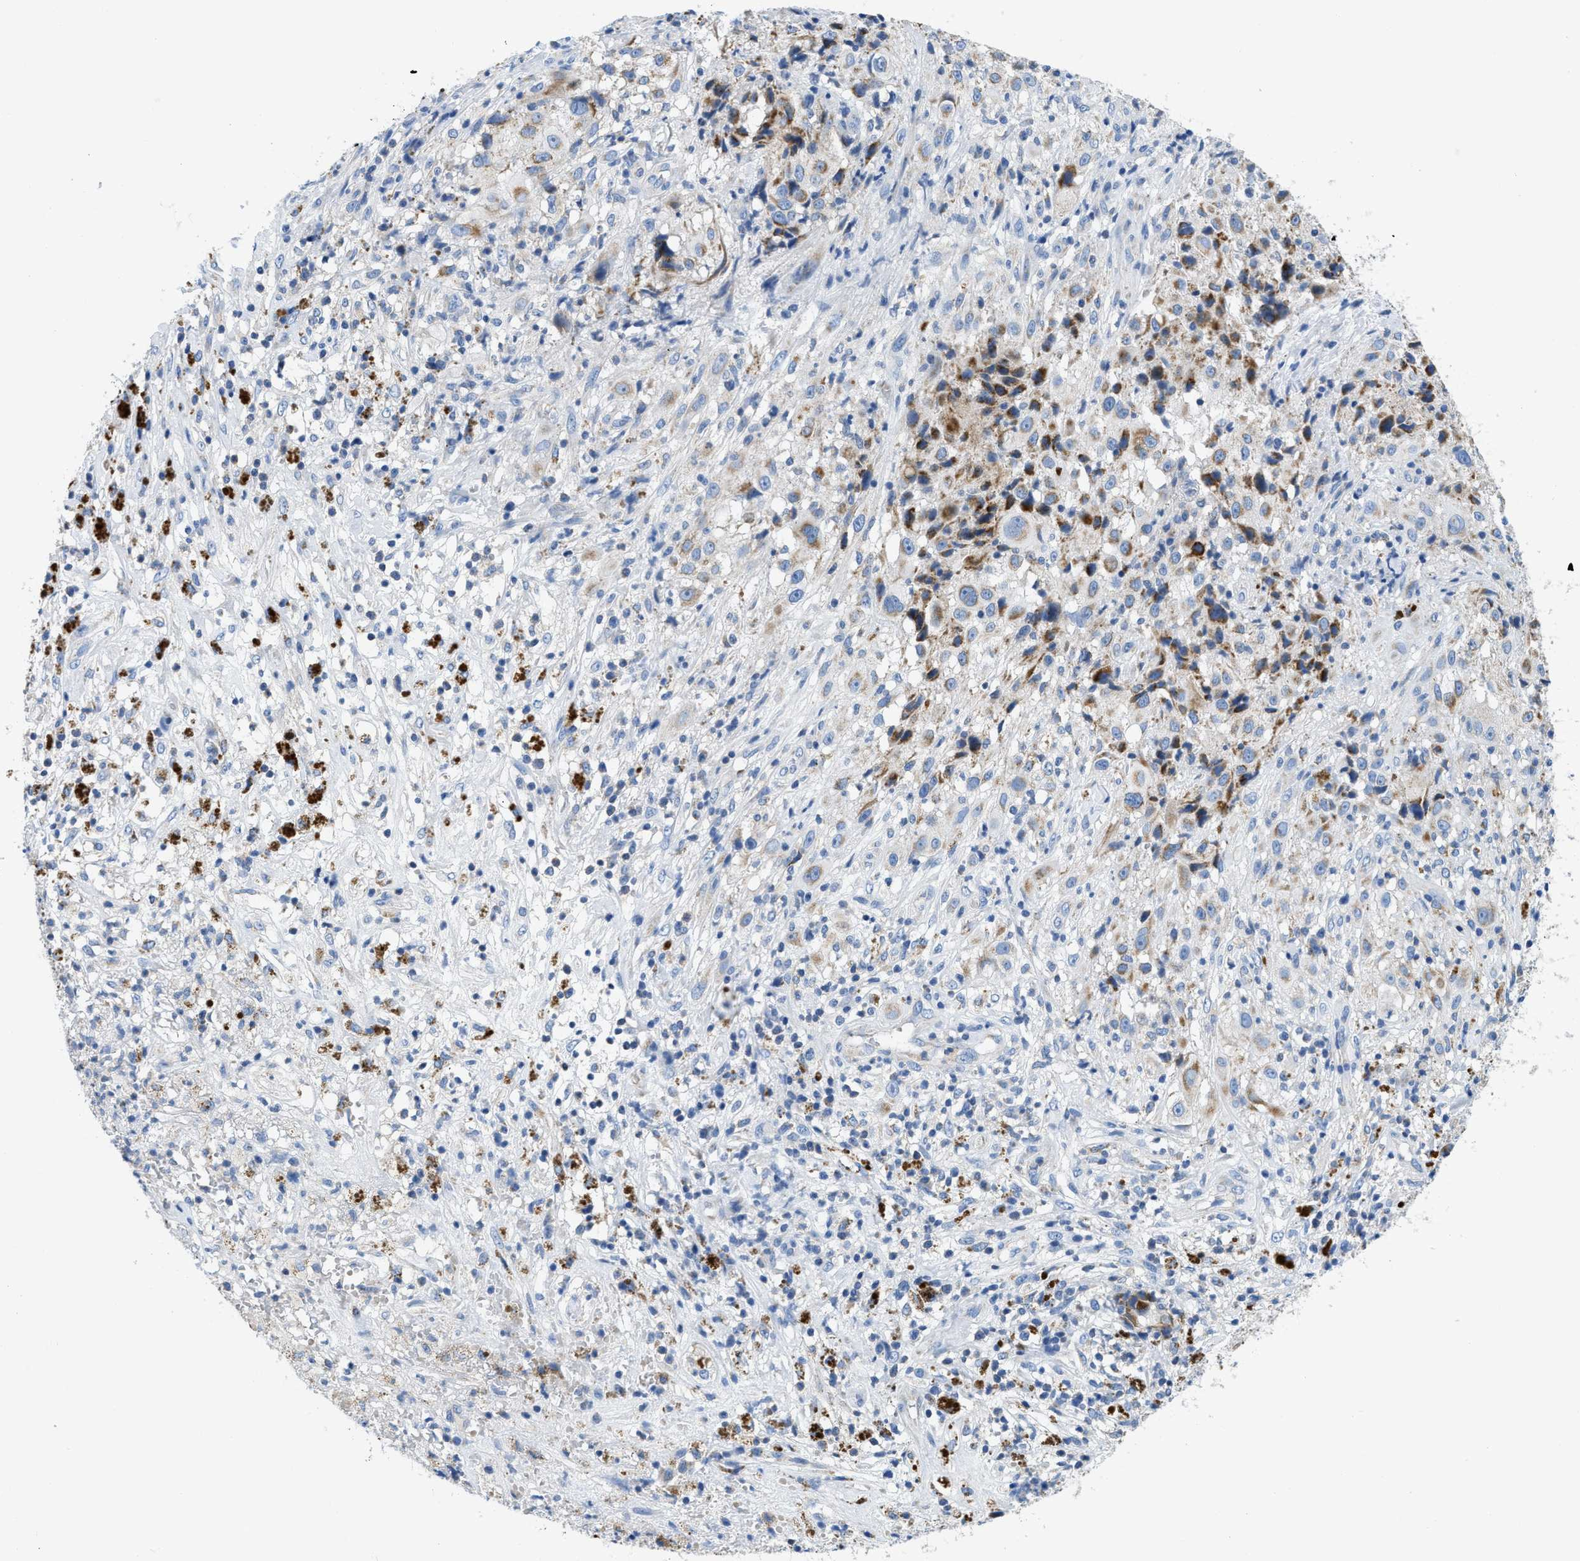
{"staining": {"intensity": "weak", "quantity": "25%-75%", "location": "cytoplasmic/membranous"}, "tissue": "melanoma", "cell_type": "Tumor cells", "image_type": "cancer", "snomed": [{"axis": "morphology", "description": "Necrosis, NOS"}, {"axis": "morphology", "description": "Malignant melanoma, NOS"}, {"axis": "topography", "description": "Skin"}], "caption": "About 25%-75% of tumor cells in melanoma reveal weak cytoplasmic/membranous protein positivity as visualized by brown immunohistochemical staining.", "gene": "SLC25A13", "patient": {"sex": "female", "age": 87}}